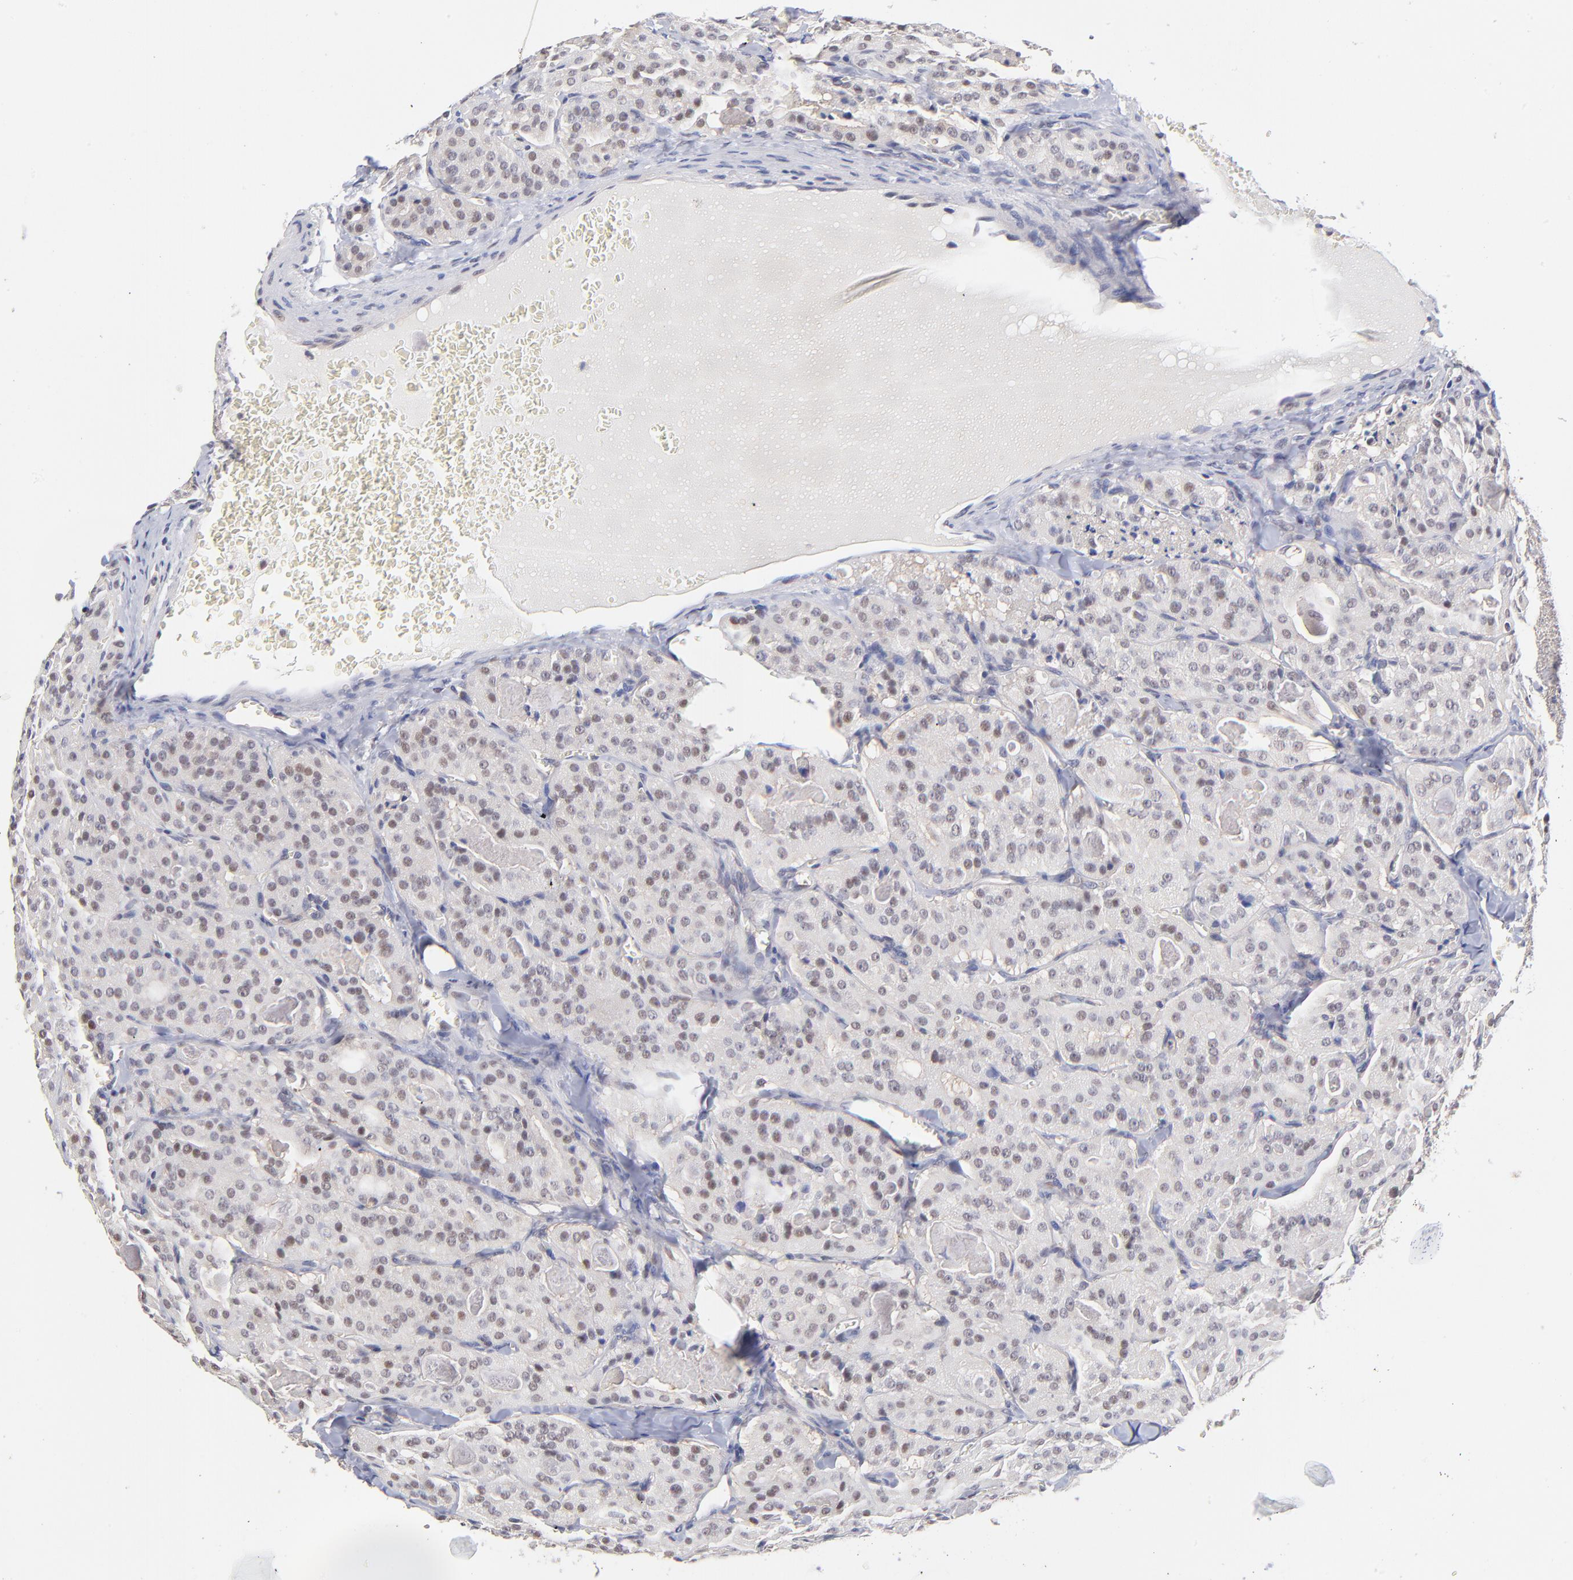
{"staining": {"intensity": "weak", "quantity": "<25%", "location": "nuclear"}, "tissue": "thyroid cancer", "cell_type": "Tumor cells", "image_type": "cancer", "snomed": [{"axis": "morphology", "description": "Carcinoma, NOS"}, {"axis": "topography", "description": "Thyroid gland"}], "caption": "Immunohistochemistry micrograph of thyroid cancer stained for a protein (brown), which shows no positivity in tumor cells. (Stains: DAB (3,3'-diaminobenzidine) immunohistochemistry (IHC) with hematoxylin counter stain, Microscopy: brightfield microscopy at high magnification).", "gene": "PSMC4", "patient": {"sex": "male", "age": 76}}